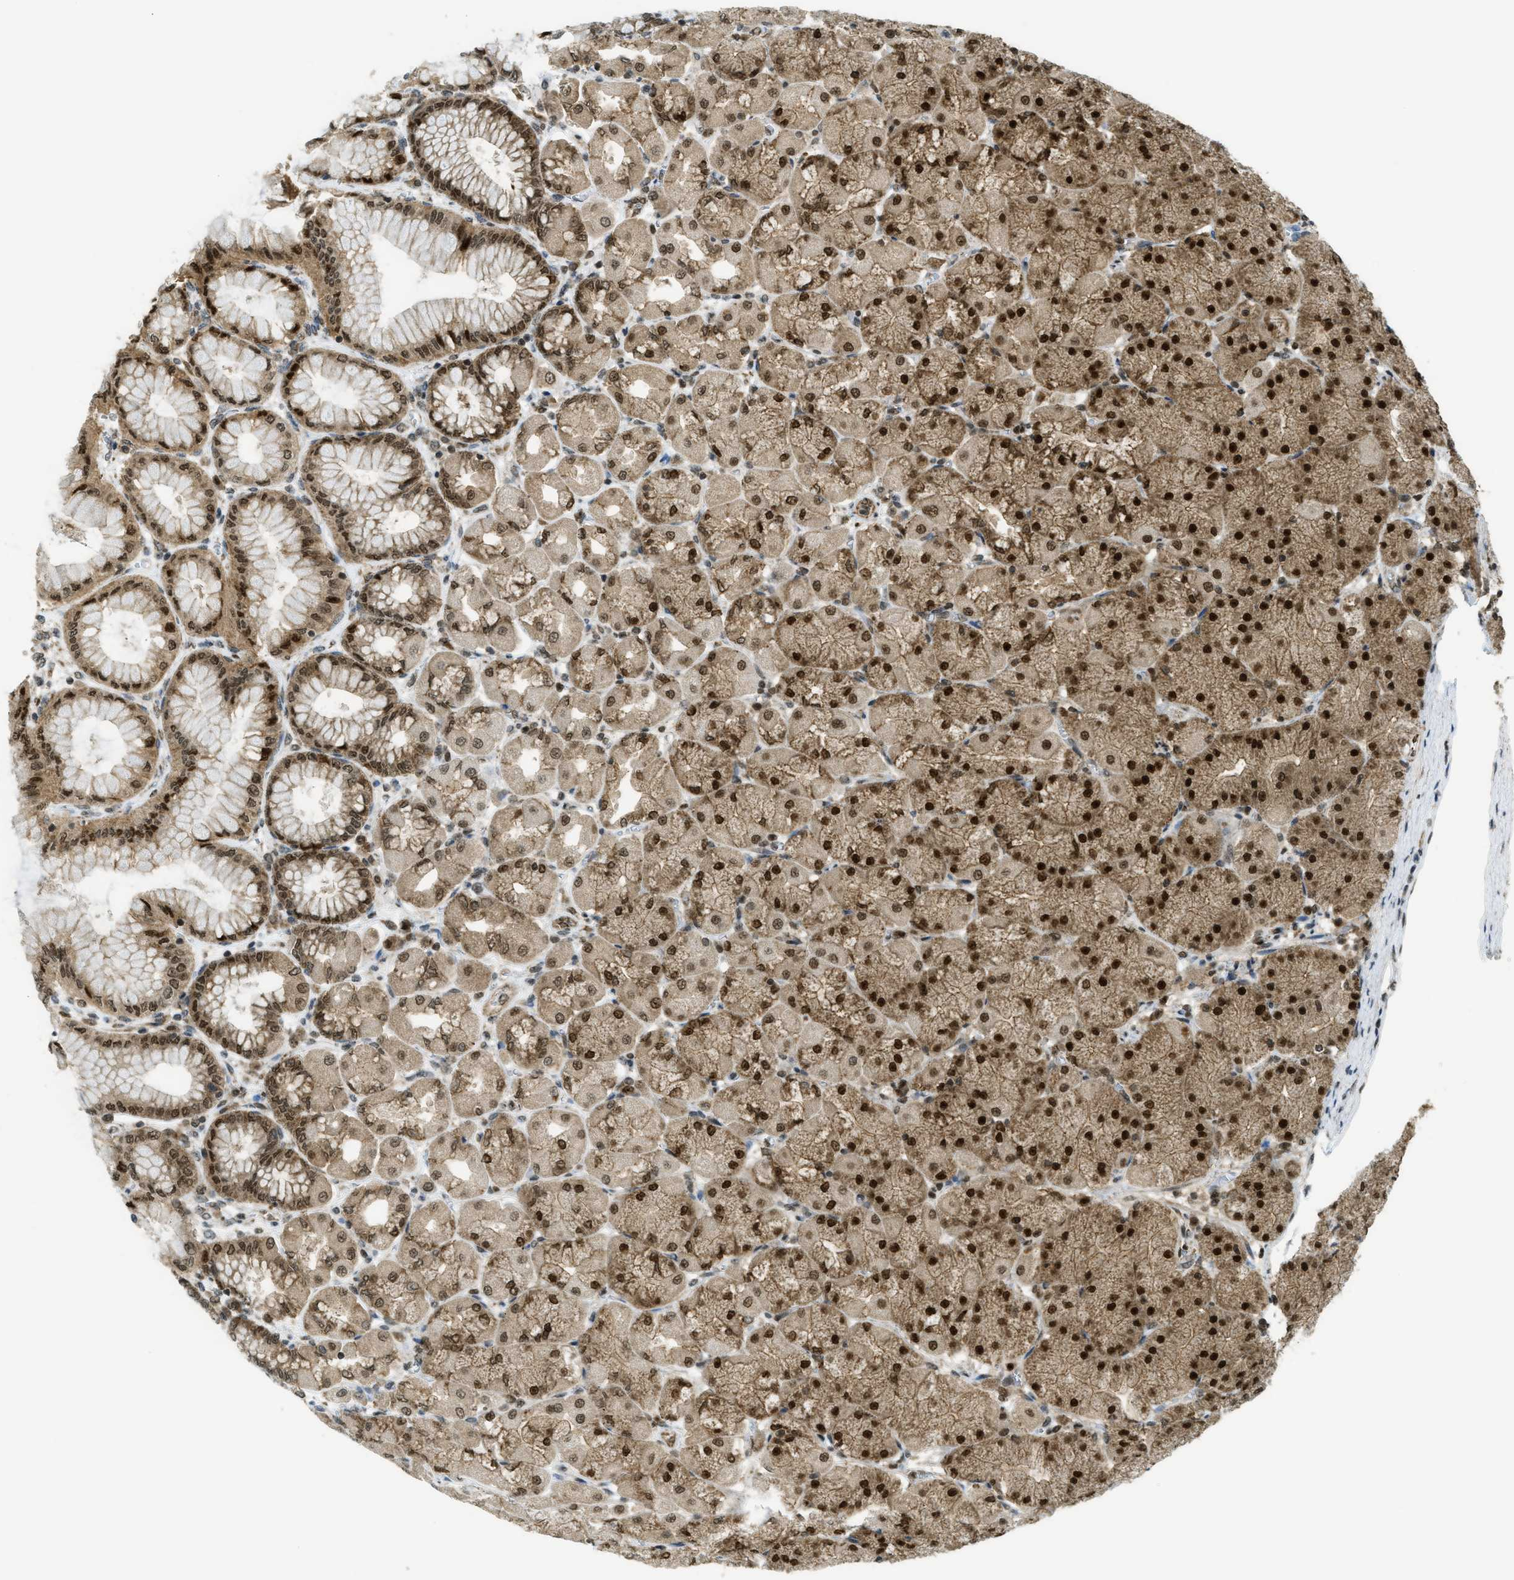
{"staining": {"intensity": "strong", "quantity": ">75%", "location": "cytoplasmic/membranous,nuclear"}, "tissue": "stomach", "cell_type": "Glandular cells", "image_type": "normal", "snomed": [{"axis": "morphology", "description": "Normal tissue, NOS"}, {"axis": "topography", "description": "Stomach, upper"}], "caption": "DAB (3,3'-diaminobenzidine) immunohistochemical staining of benign stomach demonstrates strong cytoplasmic/membranous,nuclear protein staining in about >75% of glandular cells.", "gene": "TNPO1", "patient": {"sex": "female", "age": 56}}